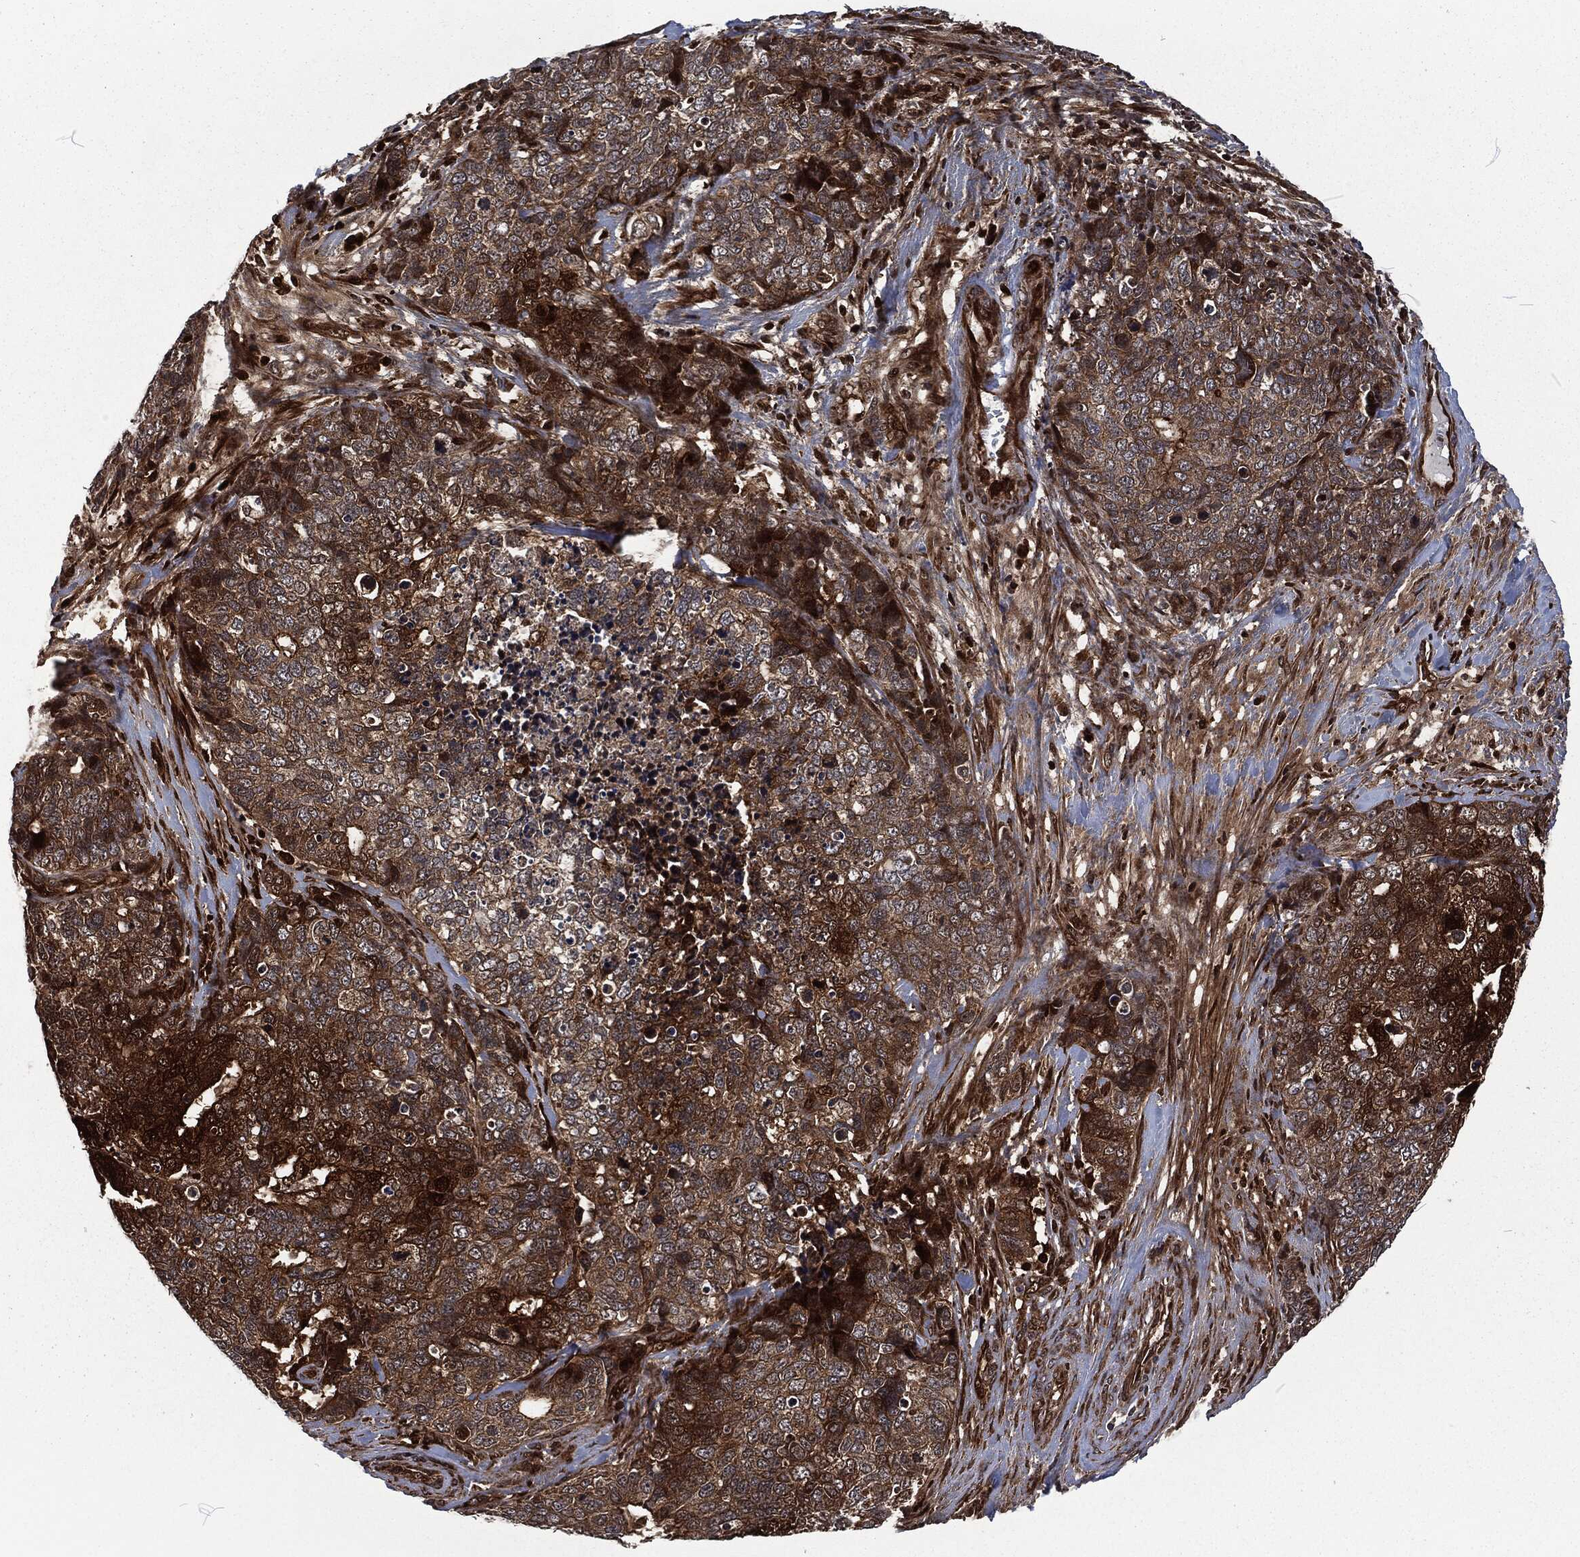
{"staining": {"intensity": "strong", "quantity": ">75%", "location": "cytoplasmic/membranous"}, "tissue": "cervical cancer", "cell_type": "Tumor cells", "image_type": "cancer", "snomed": [{"axis": "morphology", "description": "Squamous cell carcinoma, NOS"}, {"axis": "topography", "description": "Cervix"}], "caption": "Cervical cancer (squamous cell carcinoma) stained with a protein marker exhibits strong staining in tumor cells.", "gene": "CMPK2", "patient": {"sex": "female", "age": 63}}